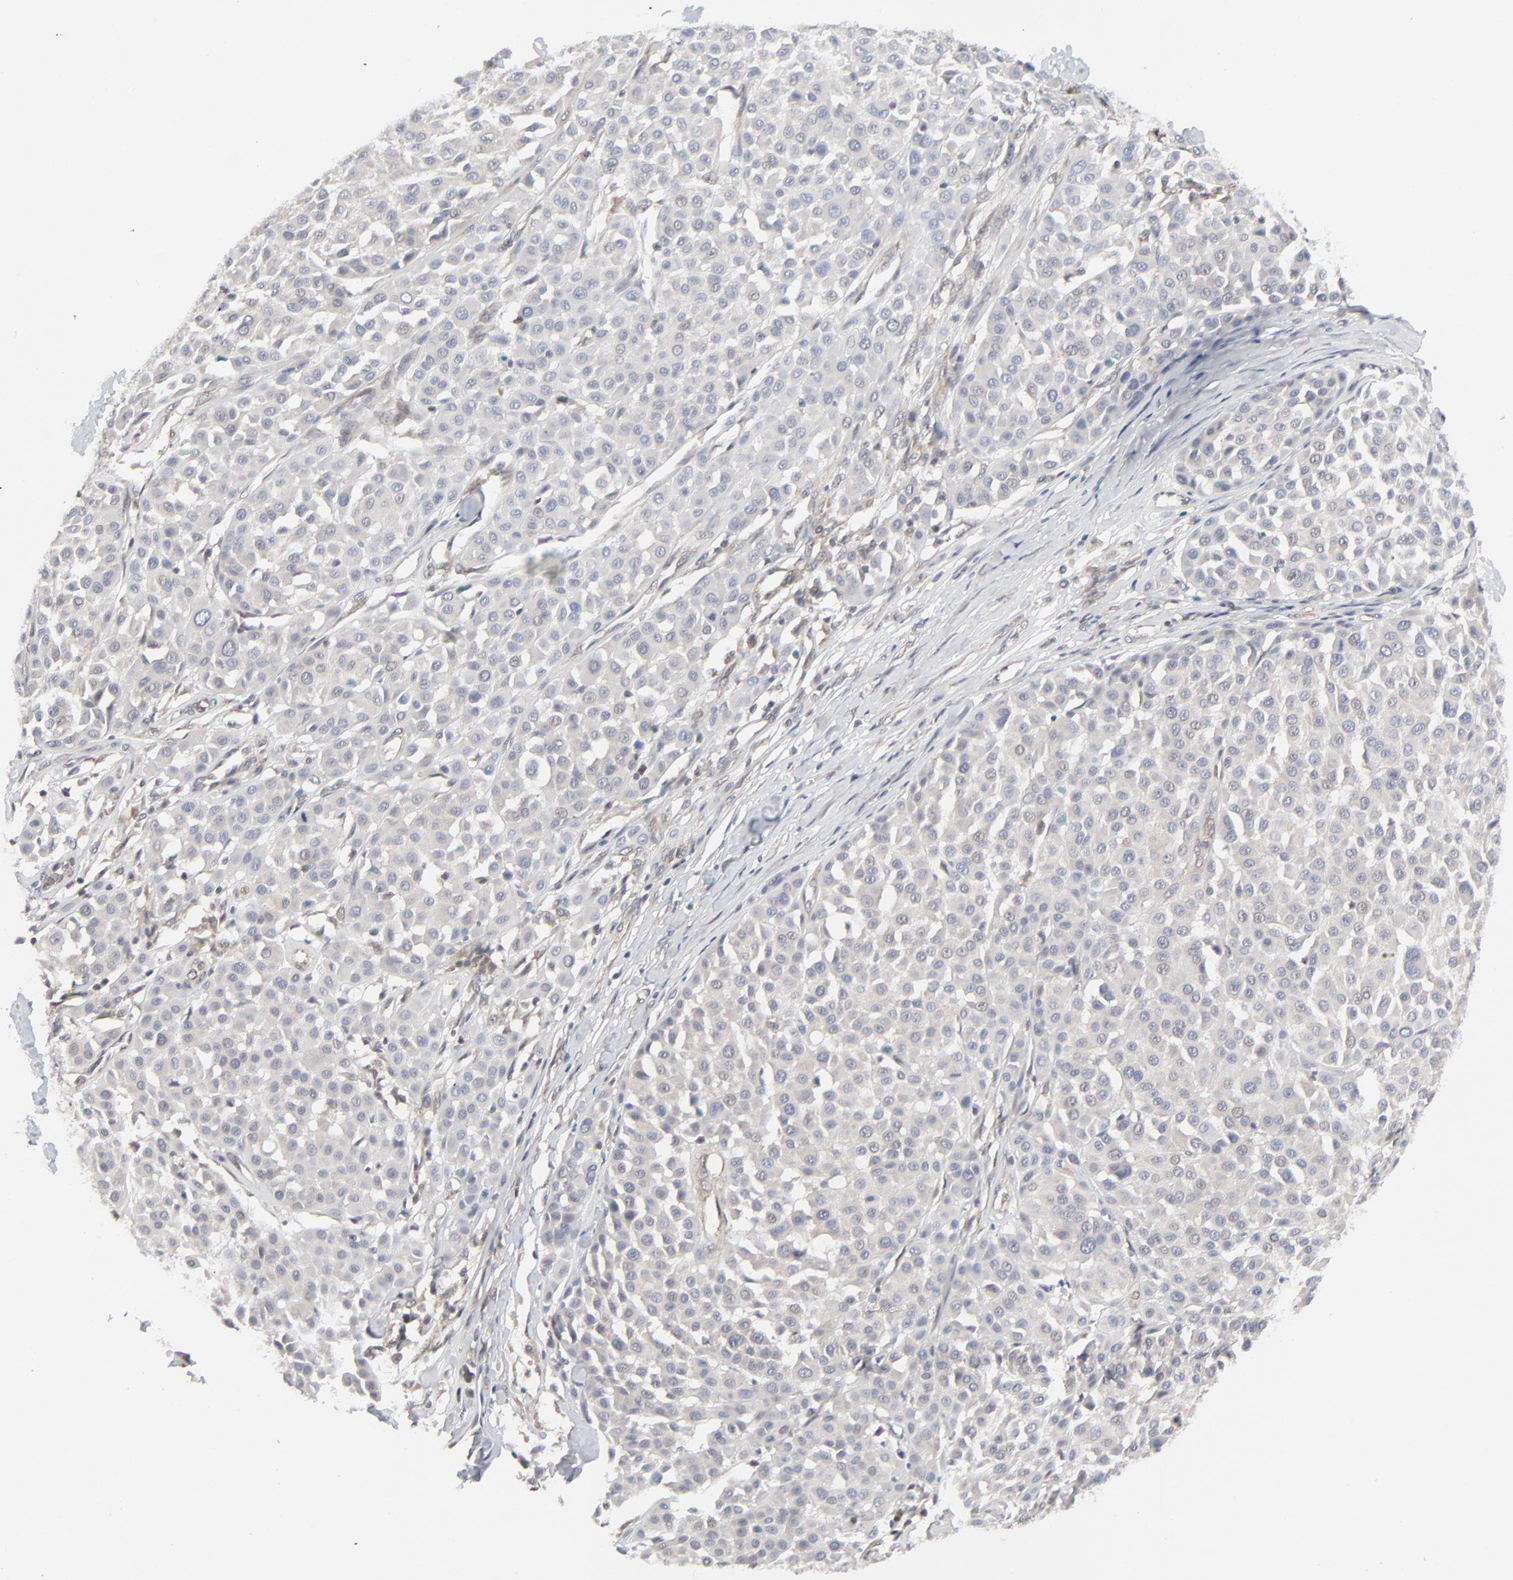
{"staining": {"intensity": "weak", "quantity": "<25%", "location": "cytoplasmic/membranous"}, "tissue": "melanoma", "cell_type": "Tumor cells", "image_type": "cancer", "snomed": [{"axis": "morphology", "description": "Malignant melanoma, Metastatic site"}, {"axis": "topography", "description": "Soft tissue"}], "caption": "Immunohistochemical staining of human malignant melanoma (metastatic site) displays no significant positivity in tumor cells. The staining is performed using DAB brown chromogen with nuclei counter-stained in using hematoxylin.", "gene": "RPS6KB1", "patient": {"sex": "male", "age": 41}}